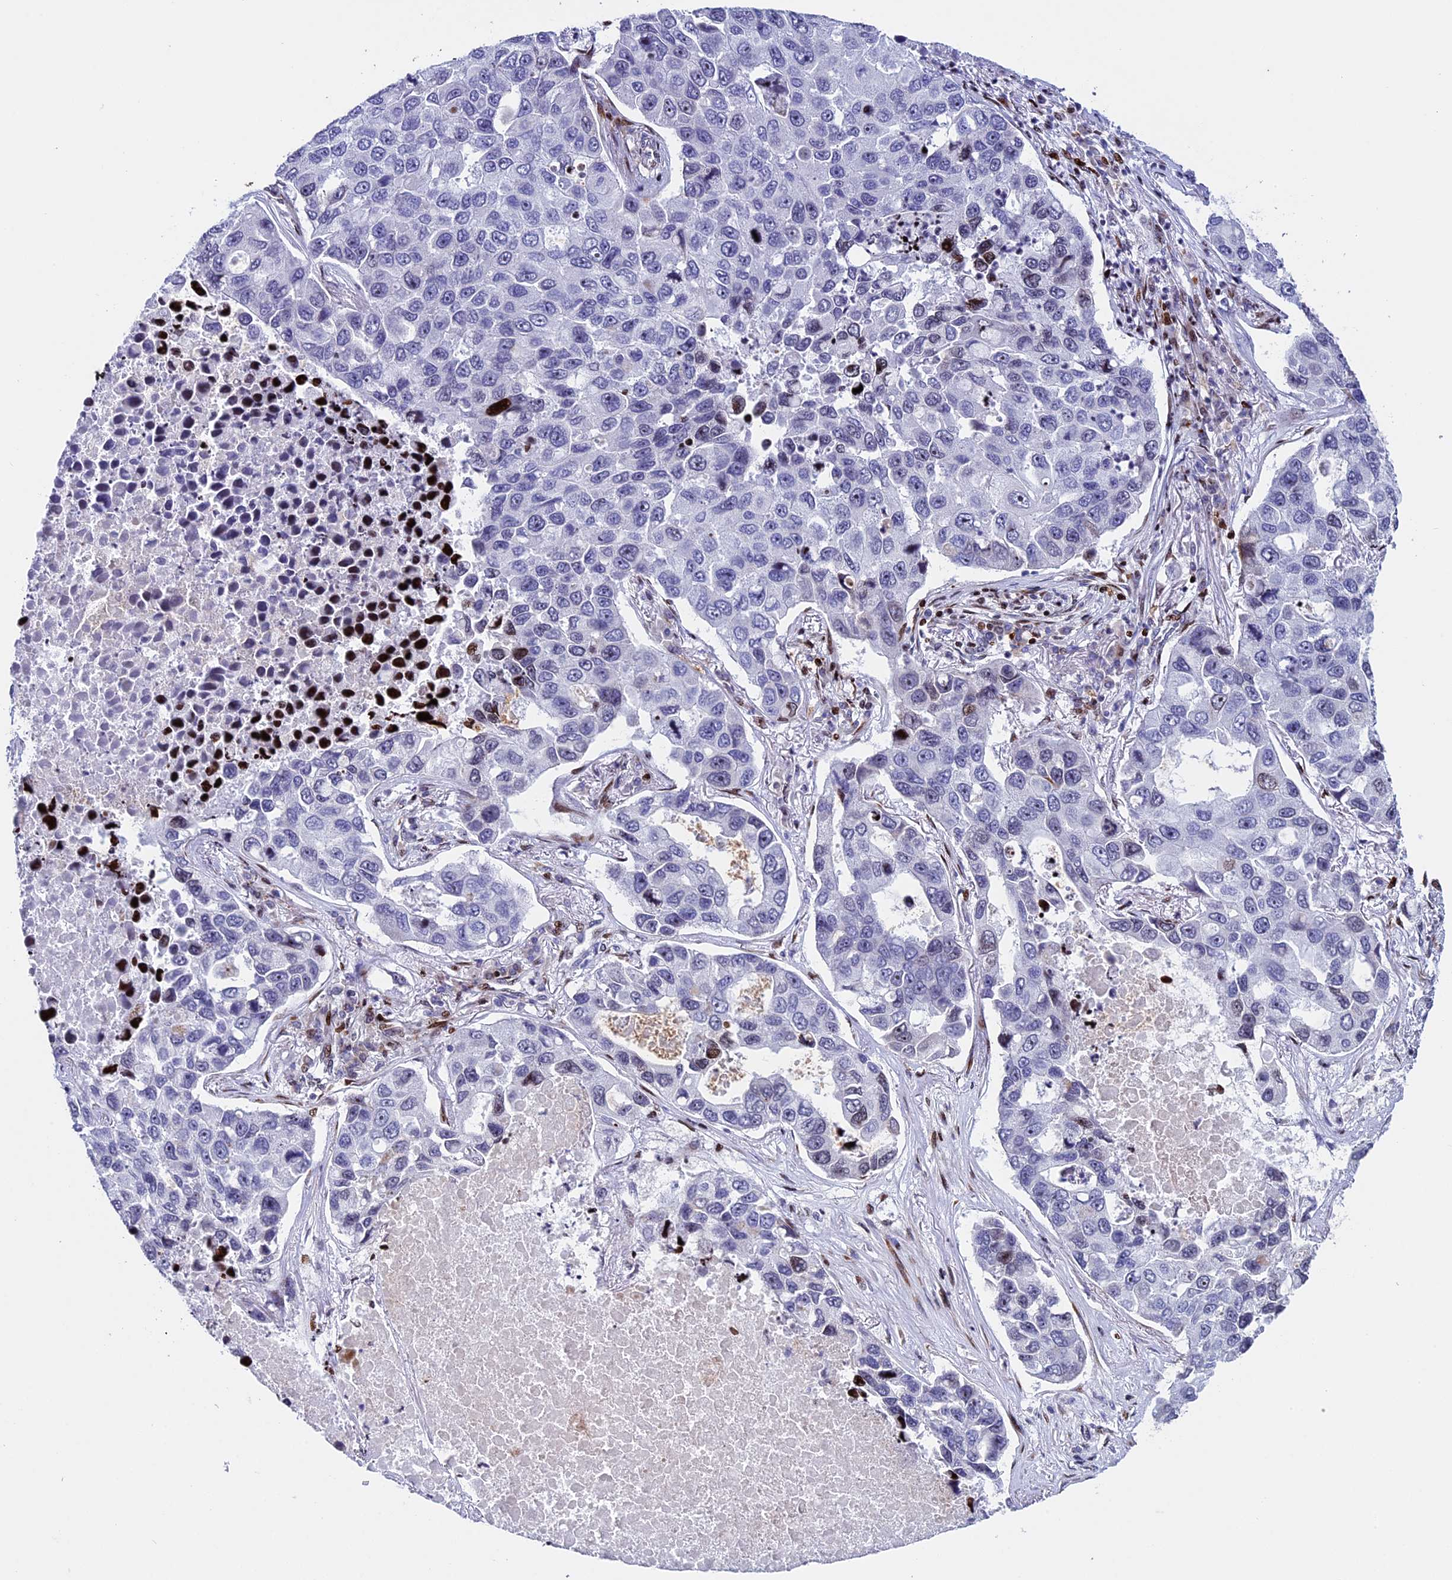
{"staining": {"intensity": "strong", "quantity": "<25%", "location": "nuclear"}, "tissue": "lung cancer", "cell_type": "Tumor cells", "image_type": "cancer", "snomed": [{"axis": "morphology", "description": "Adenocarcinoma, NOS"}, {"axis": "topography", "description": "Lung"}], "caption": "High-magnification brightfield microscopy of adenocarcinoma (lung) stained with DAB (brown) and counterstained with hematoxylin (blue). tumor cells exhibit strong nuclear expression is present in about<25% of cells.", "gene": "BTBD3", "patient": {"sex": "male", "age": 64}}